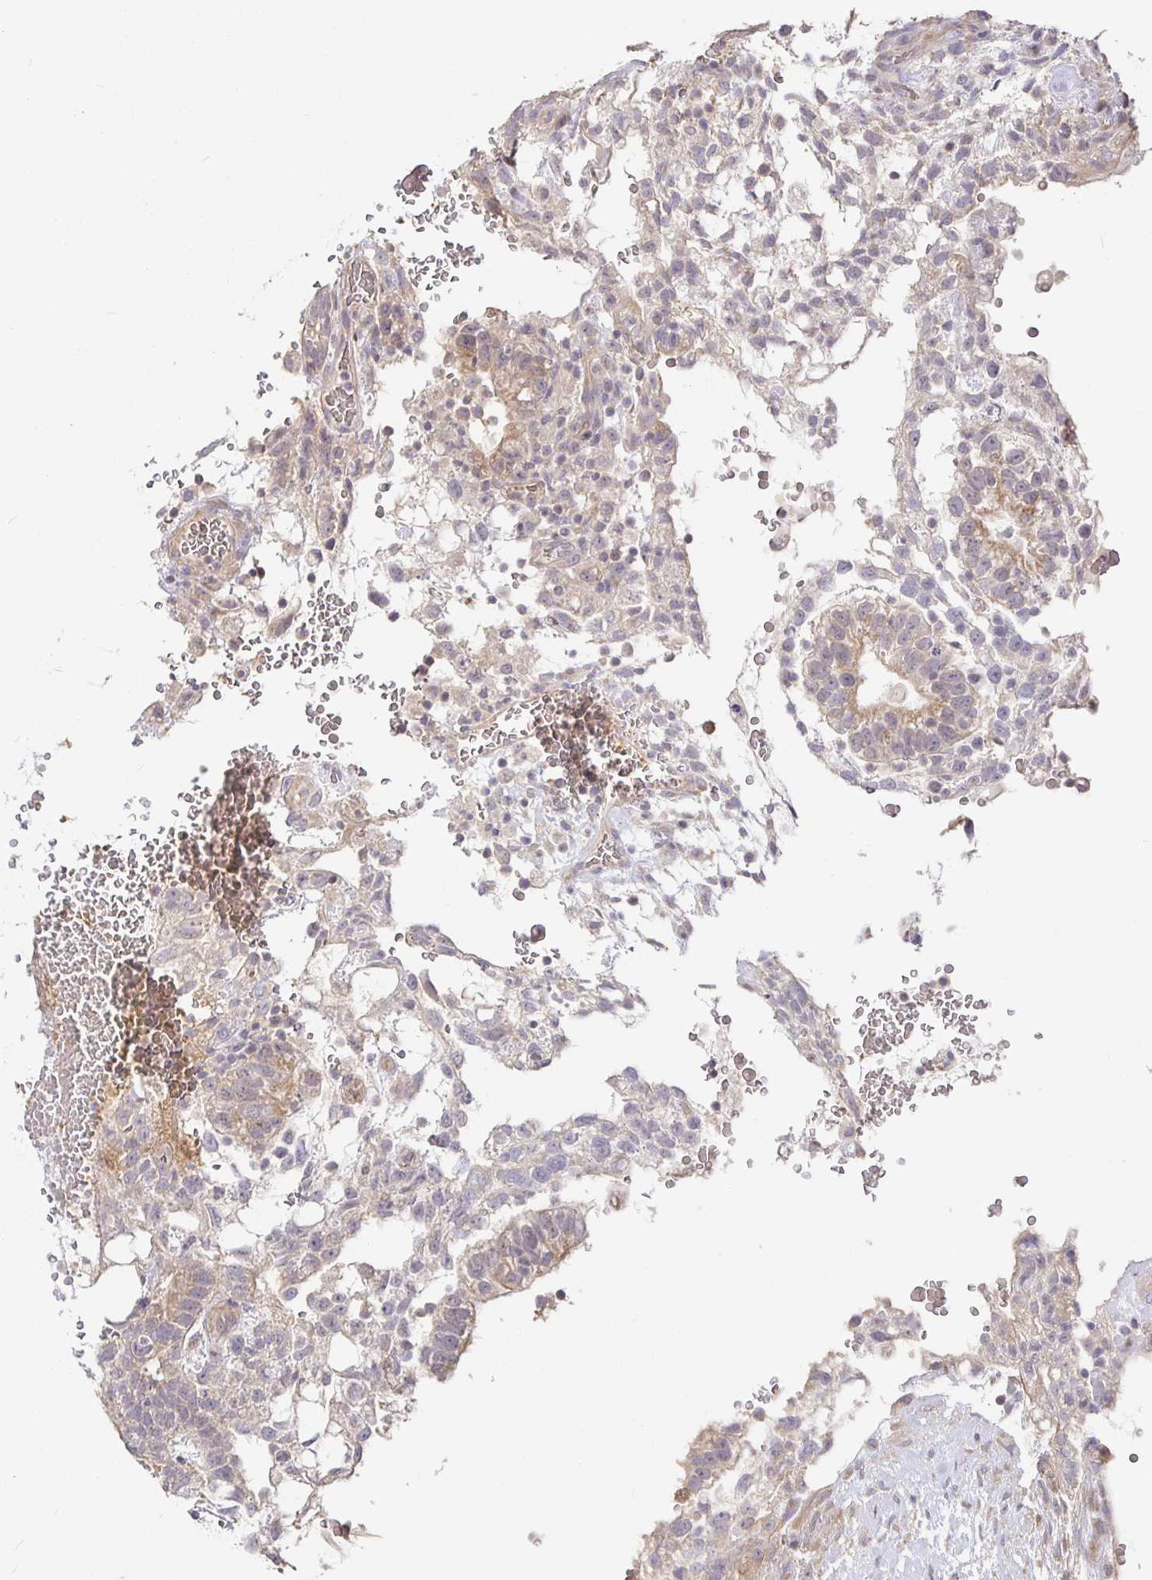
{"staining": {"intensity": "weak", "quantity": "25%-75%", "location": "cytoplasmic/membranous"}, "tissue": "testis cancer", "cell_type": "Tumor cells", "image_type": "cancer", "snomed": [{"axis": "morphology", "description": "Carcinoma, Embryonal, NOS"}, {"axis": "topography", "description": "Testis"}], "caption": "Immunohistochemical staining of human testis embryonal carcinoma shows weak cytoplasmic/membranous protein positivity in approximately 25%-75% of tumor cells.", "gene": "ZDHHC11", "patient": {"sex": "male", "age": 32}}